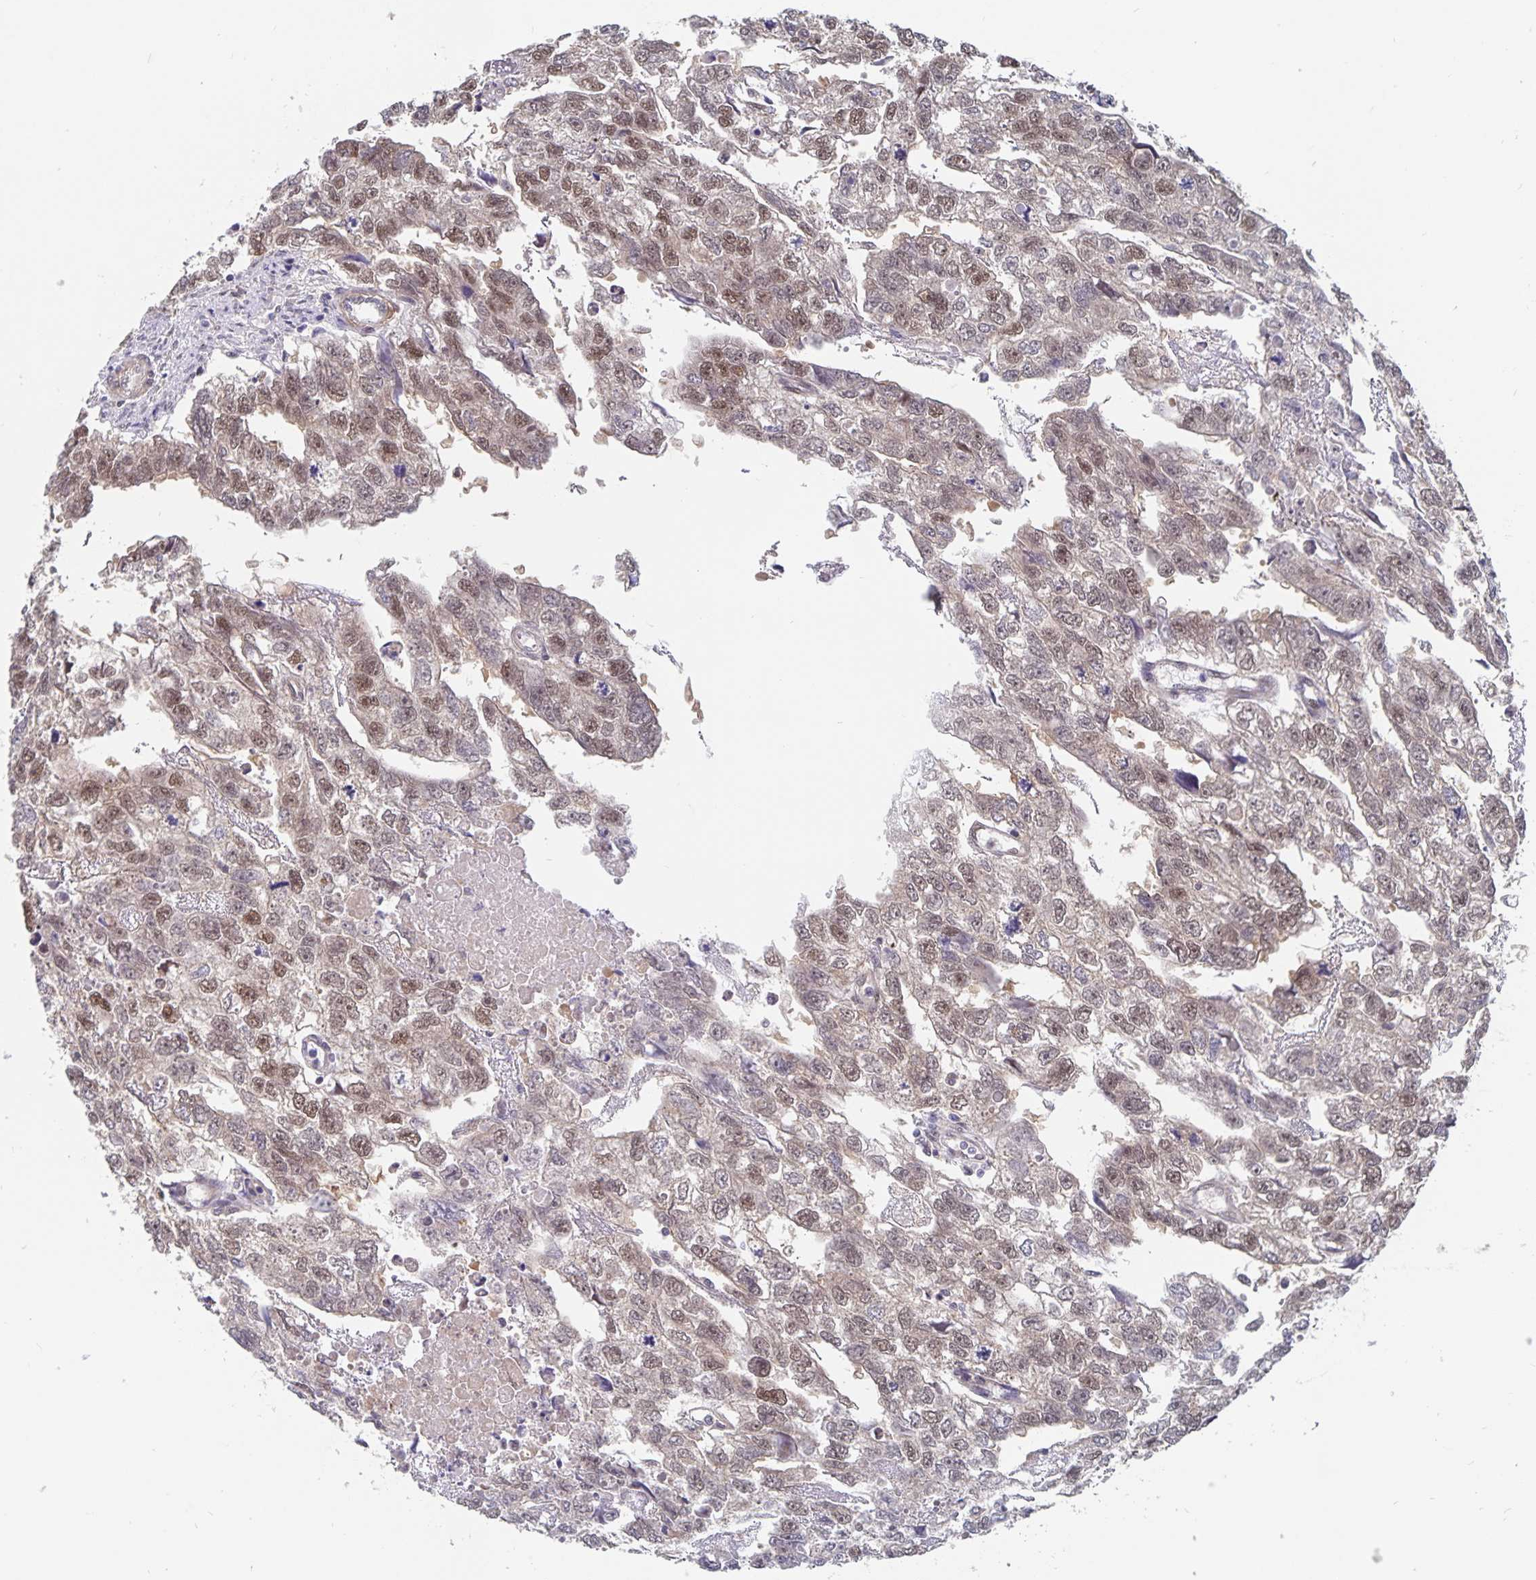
{"staining": {"intensity": "moderate", "quantity": "25%-75%", "location": "nuclear"}, "tissue": "testis cancer", "cell_type": "Tumor cells", "image_type": "cancer", "snomed": [{"axis": "morphology", "description": "Carcinoma, Embryonal, NOS"}, {"axis": "morphology", "description": "Teratoma, malignant, NOS"}, {"axis": "topography", "description": "Testis"}], "caption": "An image showing moderate nuclear positivity in about 25%-75% of tumor cells in testis cancer, as visualized by brown immunohistochemical staining.", "gene": "BAG6", "patient": {"sex": "male", "age": 44}}